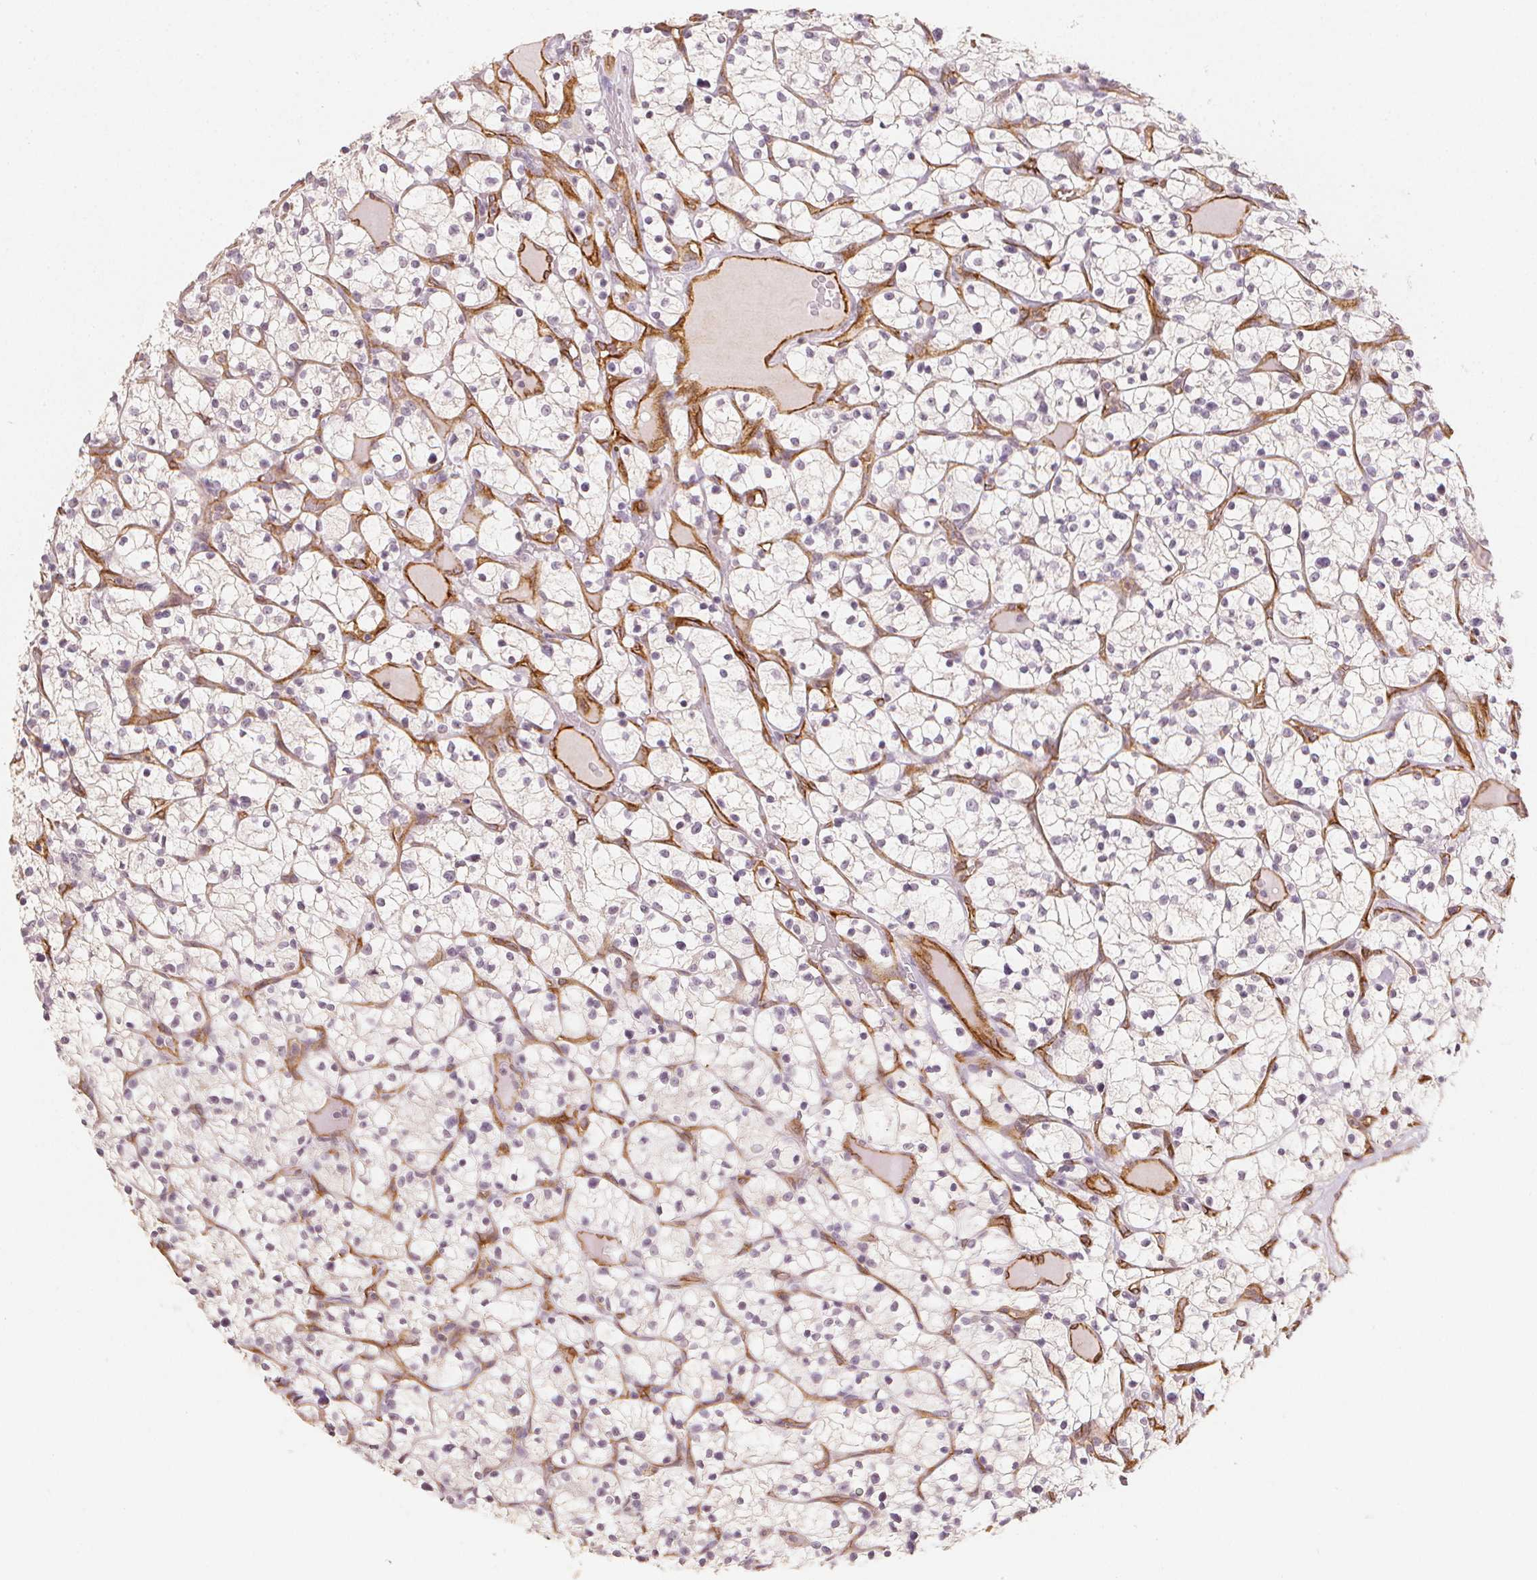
{"staining": {"intensity": "negative", "quantity": "none", "location": "none"}, "tissue": "renal cancer", "cell_type": "Tumor cells", "image_type": "cancer", "snomed": [{"axis": "morphology", "description": "Adenocarcinoma, NOS"}, {"axis": "topography", "description": "Kidney"}], "caption": "An image of human renal adenocarcinoma is negative for staining in tumor cells.", "gene": "CIB1", "patient": {"sex": "female", "age": 64}}